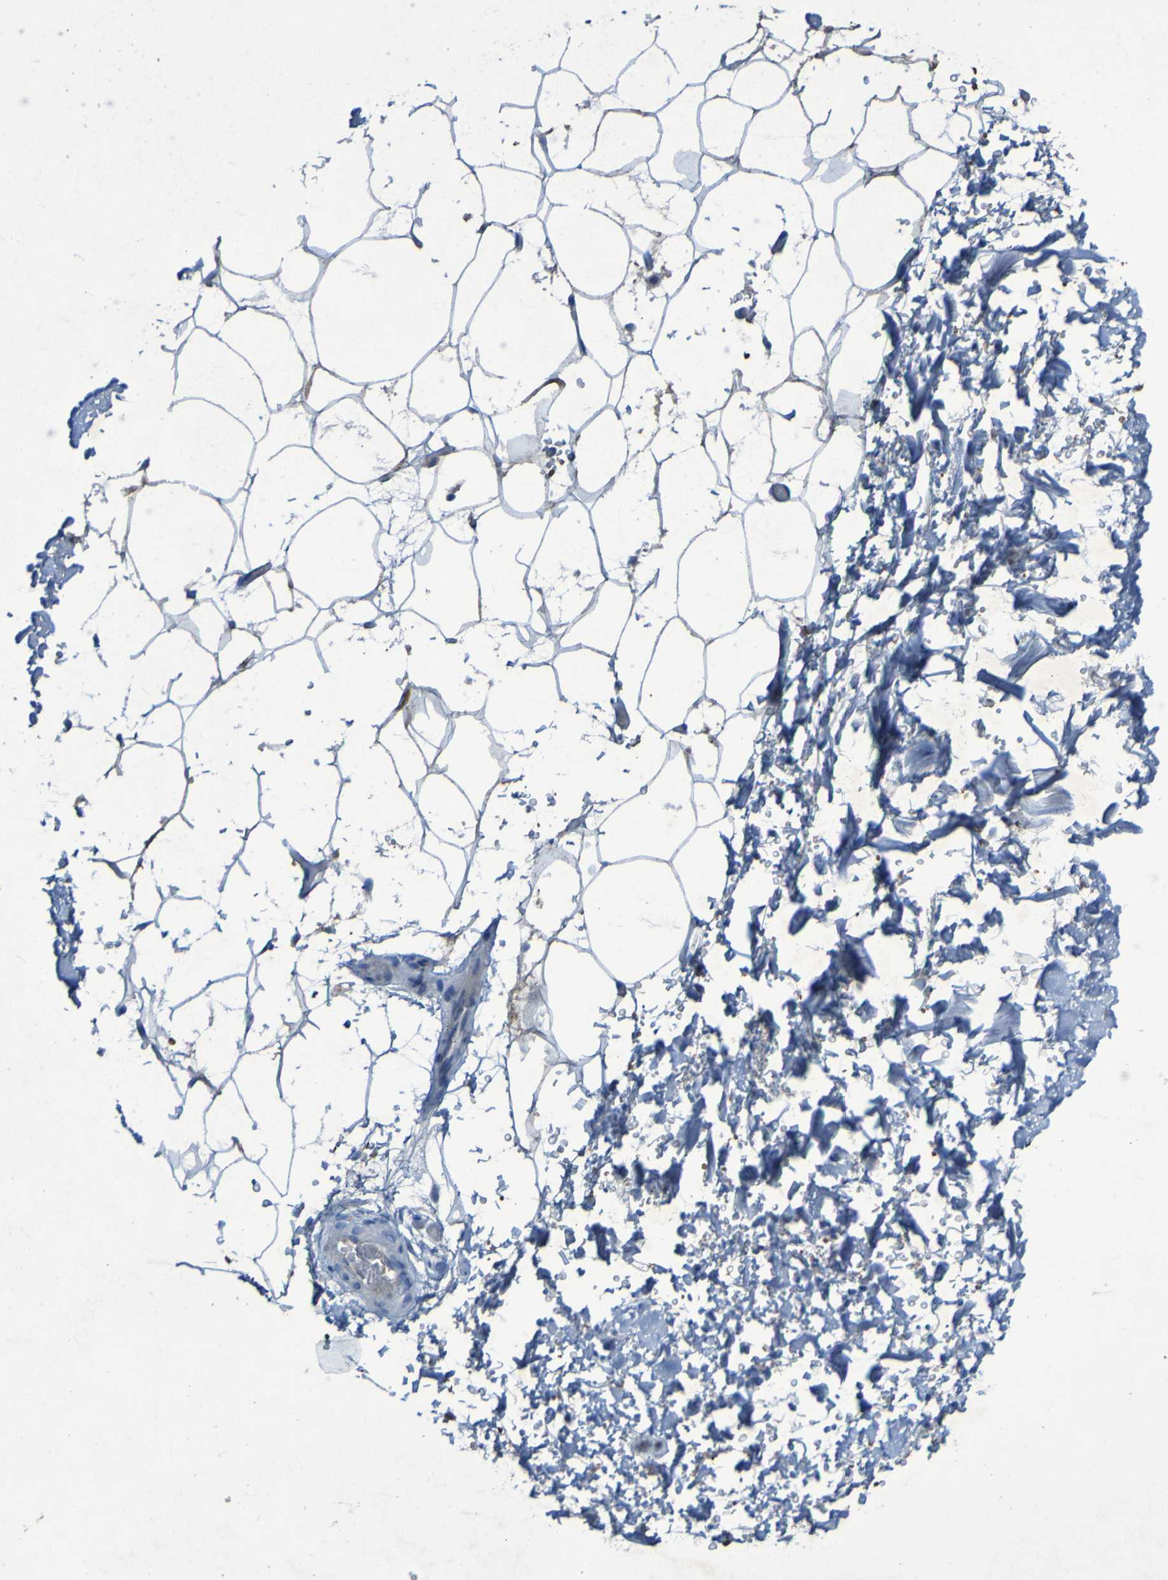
{"staining": {"intensity": "negative", "quantity": "none", "location": "none"}, "tissue": "adipose tissue", "cell_type": "Adipocytes", "image_type": "normal", "snomed": [{"axis": "morphology", "description": "Normal tissue, NOS"}, {"axis": "topography", "description": "Soft tissue"}], "caption": "Protein analysis of normal adipose tissue demonstrates no significant positivity in adipocytes.", "gene": "SGK2", "patient": {"sex": "male", "age": 72}}